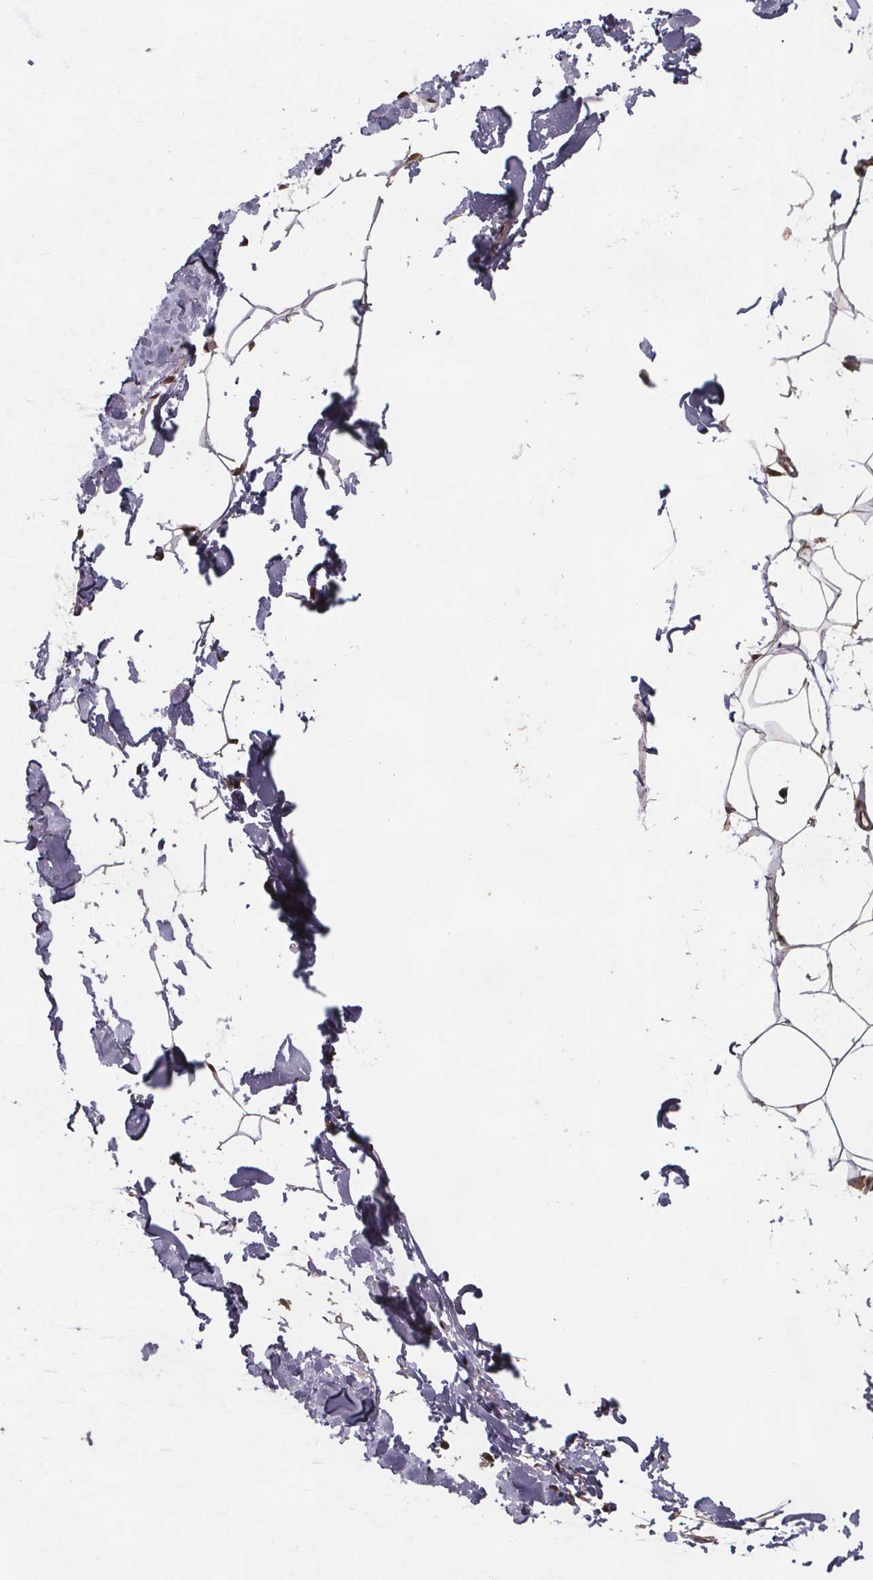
{"staining": {"intensity": "negative", "quantity": "none", "location": "none"}, "tissue": "breast", "cell_type": "Adipocytes", "image_type": "normal", "snomed": [{"axis": "morphology", "description": "Normal tissue, NOS"}, {"axis": "topography", "description": "Breast"}], "caption": "Immunohistochemistry histopathology image of benign breast: breast stained with DAB (3,3'-diaminobenzidine) displays no significant protein positivity in adipocytes.", "gene": "U2SURP", "patient": {"sex": "female", "age": 32}}